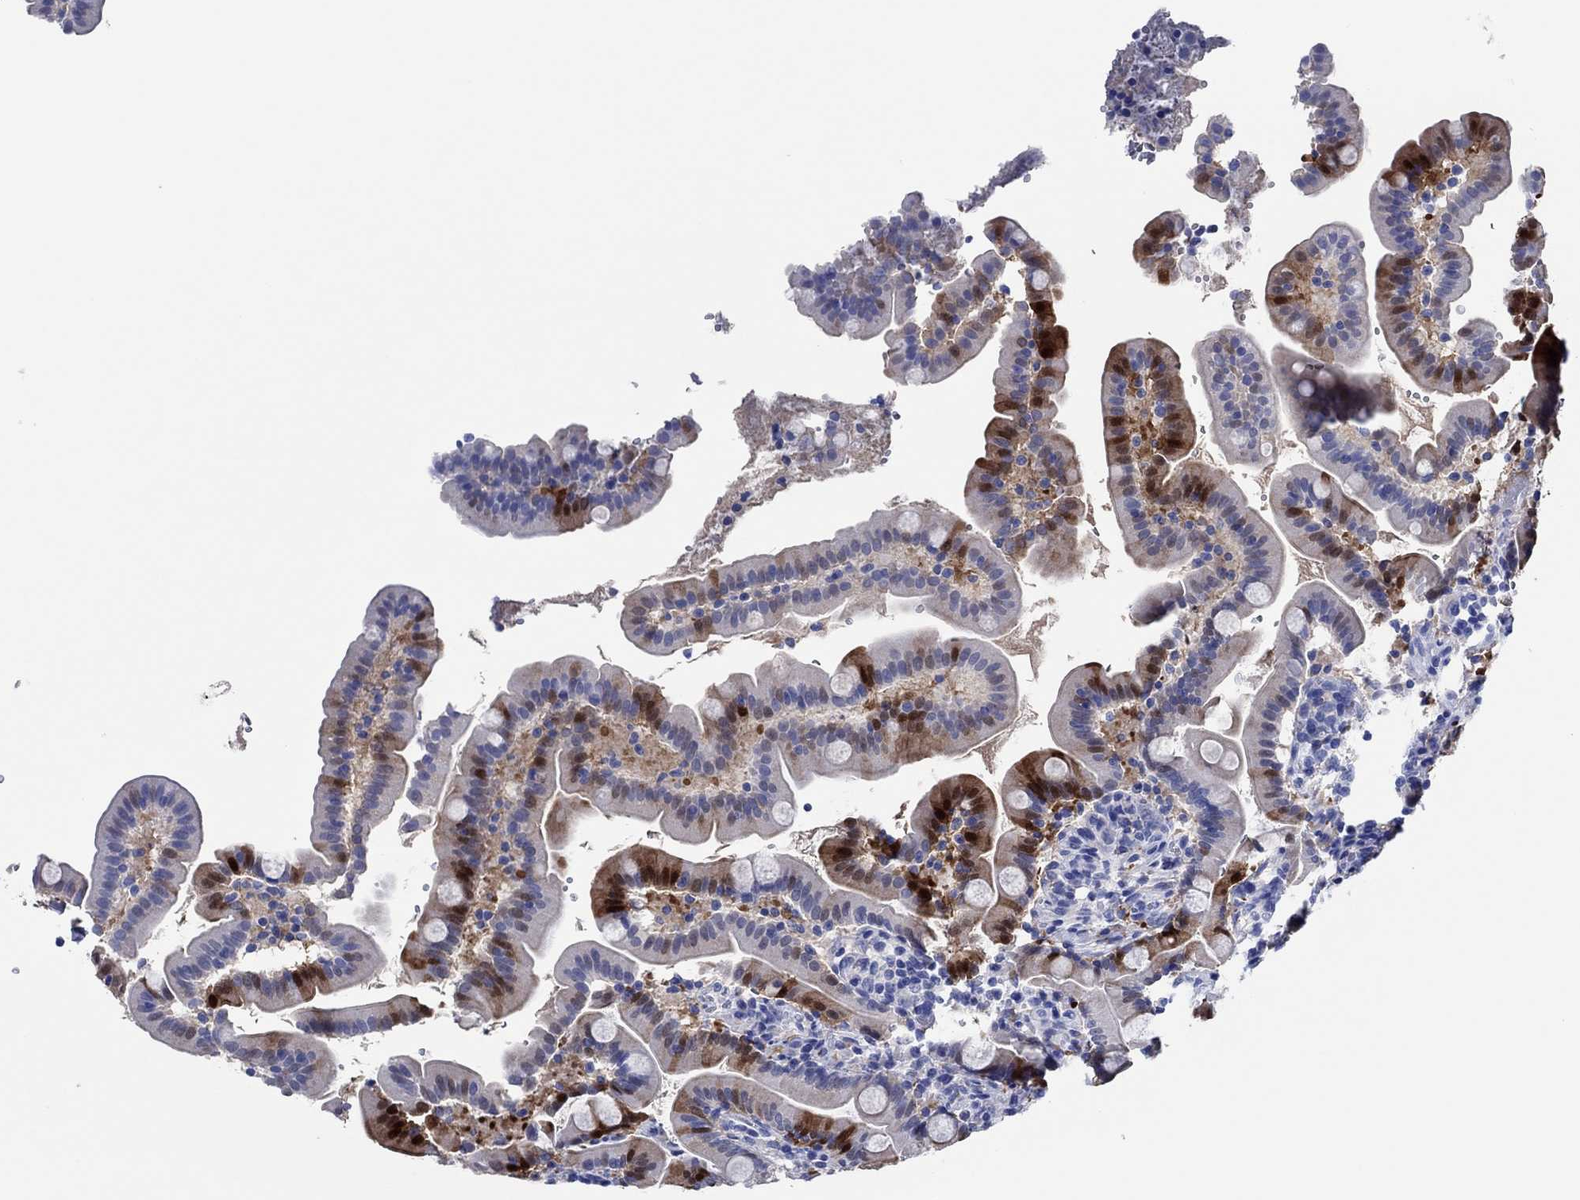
{"staining": {"intensity": "strong", "quantity": "<25%", "location": "cytoplasmic/membranous"}, "tissue": "small intestine", "cell_type": "Glandular cells", "image_type": "normal", "snomed": [{"axis": "morphology", "description": "Normal tissue, NOS"}, {"axis": "topography", "description": "Small intestine"}], "caption": "Unremarkable small intestine displays strong cytoplasmic/membranous expression in approximately <25% of glandular cells, visualized by immunohistochemistry. (Stains: DAB (3,3'-diaminobenzidine) in brown, nuclei in blue, Microscopy: brightfield microscopy at high magnification).", "gene": "CPNE6", "patient": {"sex": "female", "age": 44}}